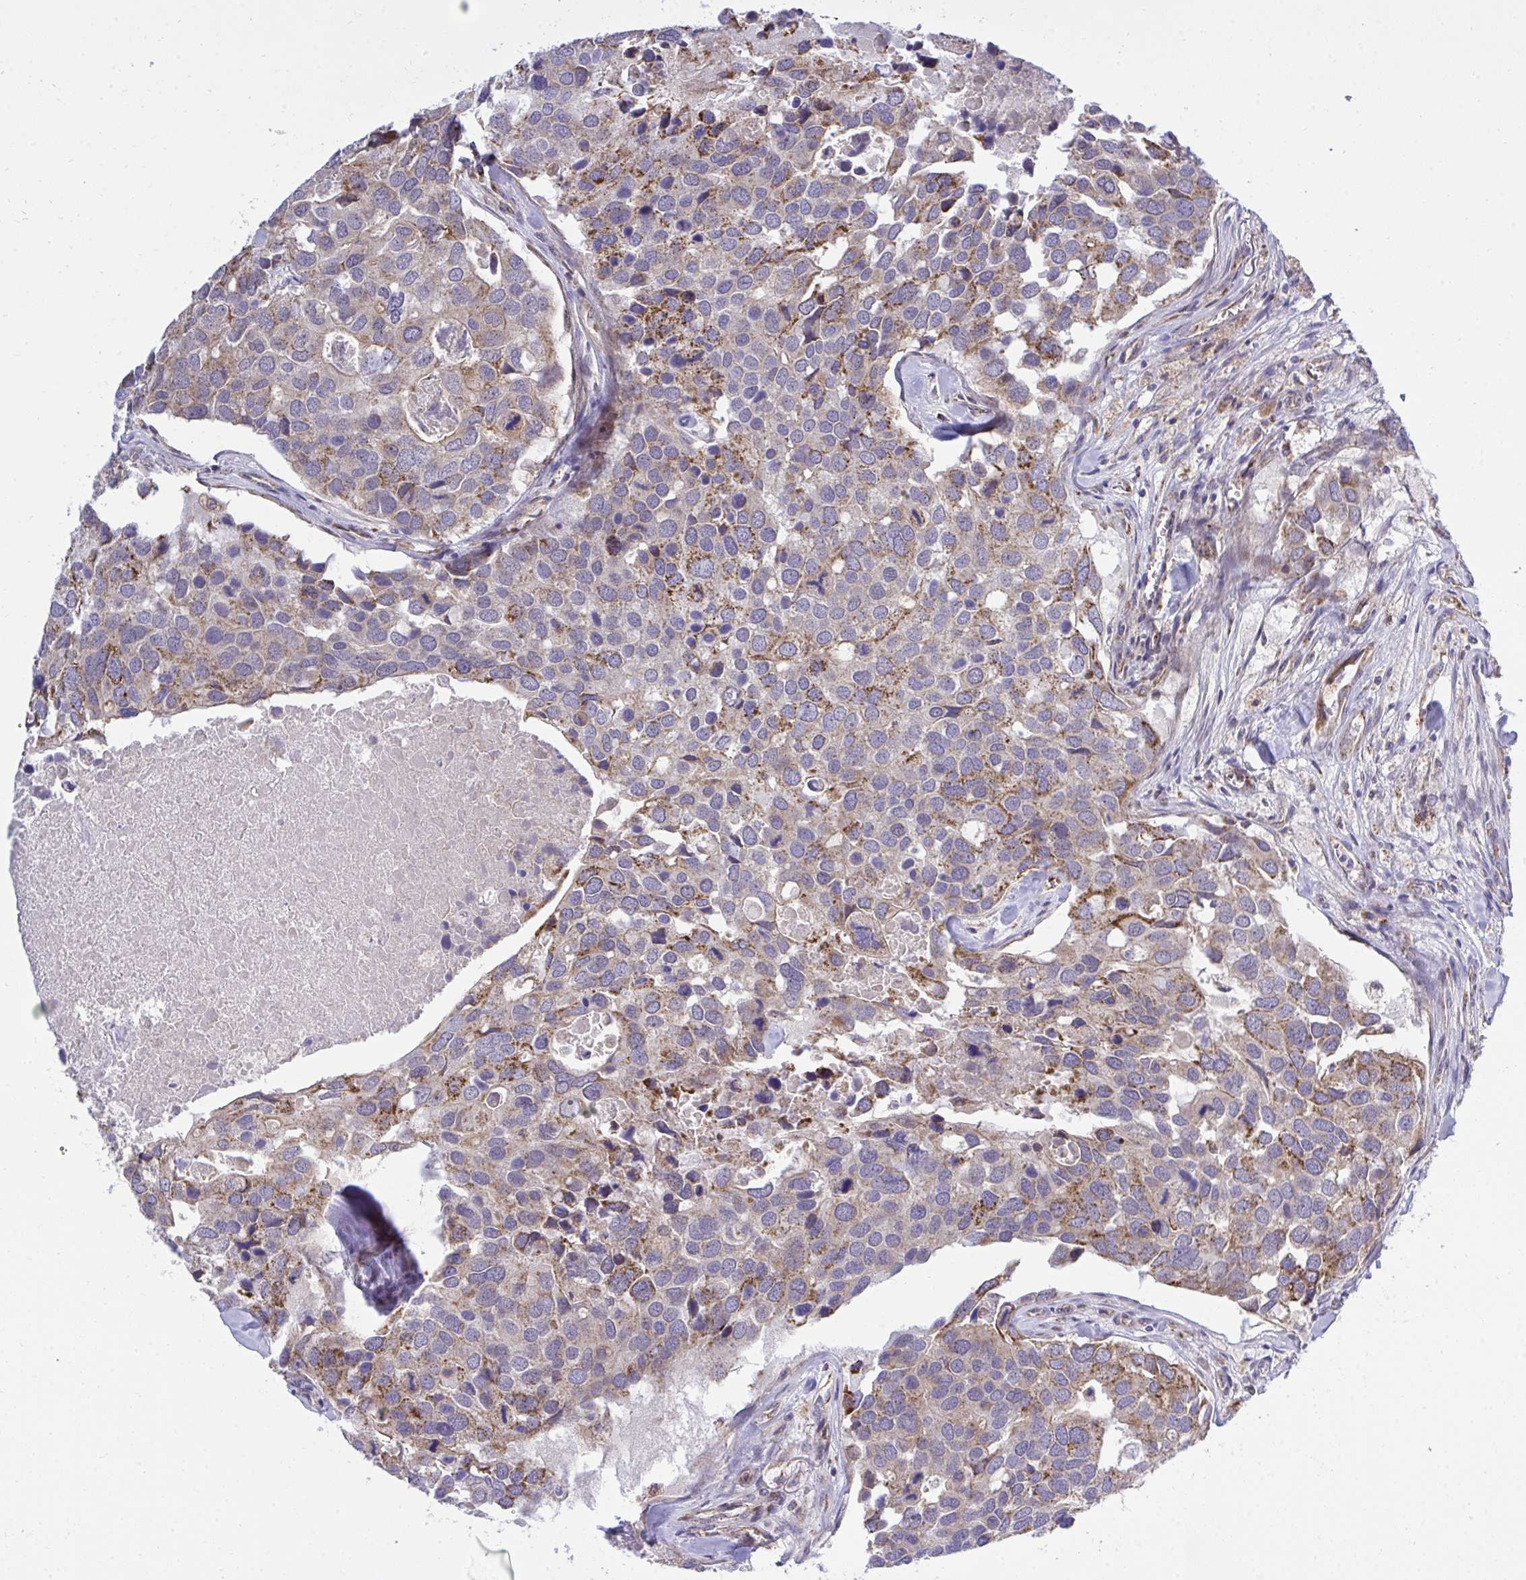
{"staining": {"intensity": "weak", "quantity": "25%-75%", "location": "cytoplasmic/membranous"}, "tissue": "breast cancer", "cell_type": "Tumor cells", "image_type": "cancer", "snomed": [{"axis": "morphology", "description": "Duct carcinoma"}, {"axis": "topography", "description": "Breast"}], "caption": "This micrograph demonstrates intraductal carcinoma (breast) stained with immunohistochemistry to label a protein in brown. The cytoplasmic/membranous of tumor cells show weak positivity for the protein. Nuclei are counter-stained blue.", "gene": "XAF1", "patient": {"sex": "female", "age": 83}}